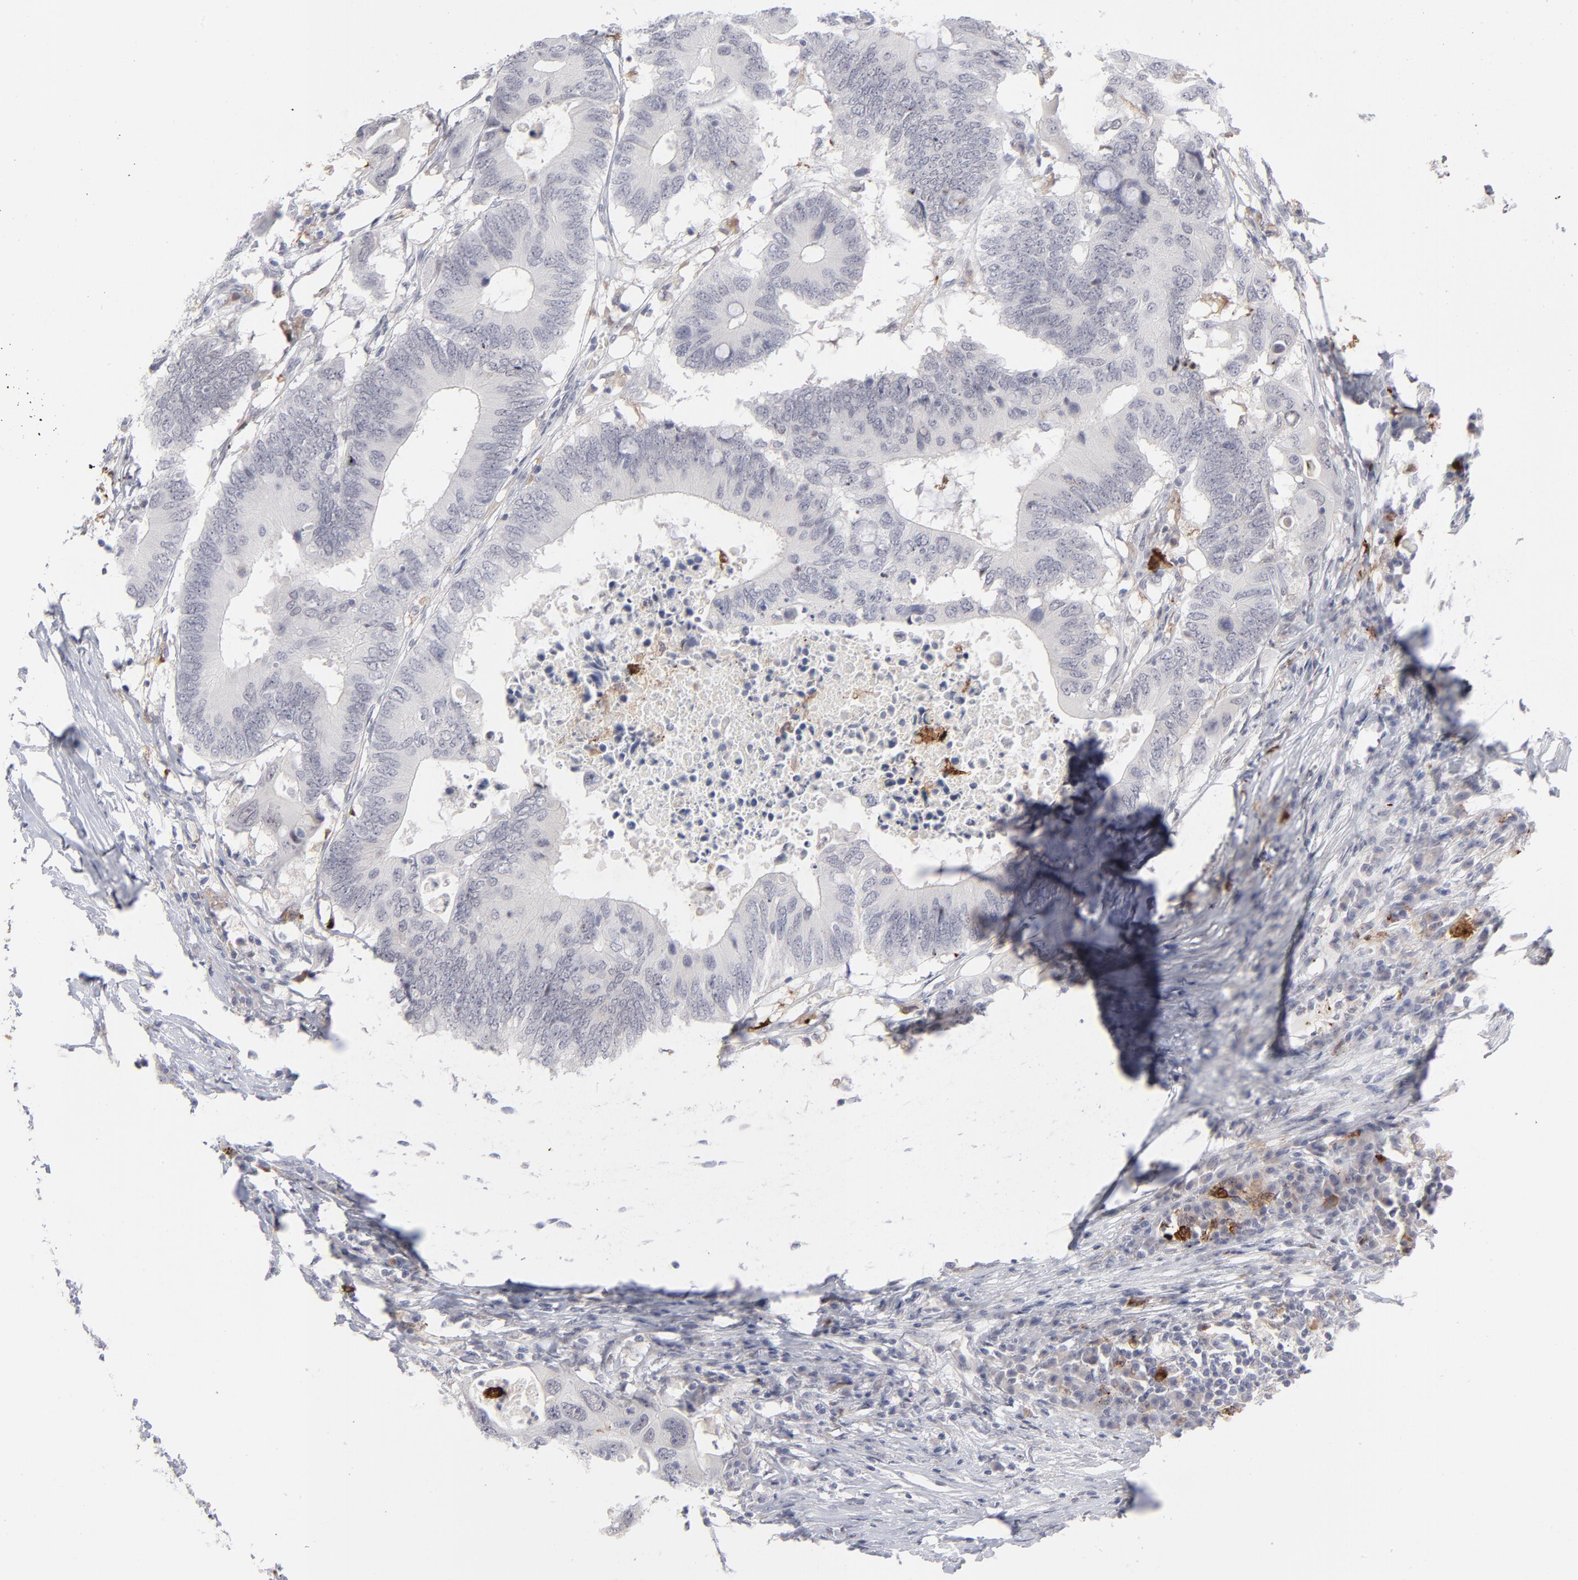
{"staining": {"intensity": "negative", "quantity": "none", "location": "none"}, "tissue": "colorectal cancer", "cell_type": "Tumor cells", "image_type": "cancer", "snomed": [{"axis": "morphology", "description": "Adenocarcinoma, NOS"}, {"axis": "topography", "description": "Colon"}], "caption": "The immunohistochemistry histopathology image has no significant positivity in tumor cells of colorectal adenocarcinoma tissue.", "gene": "CCR2", "patient": {"sex": "male", "age": 71}}